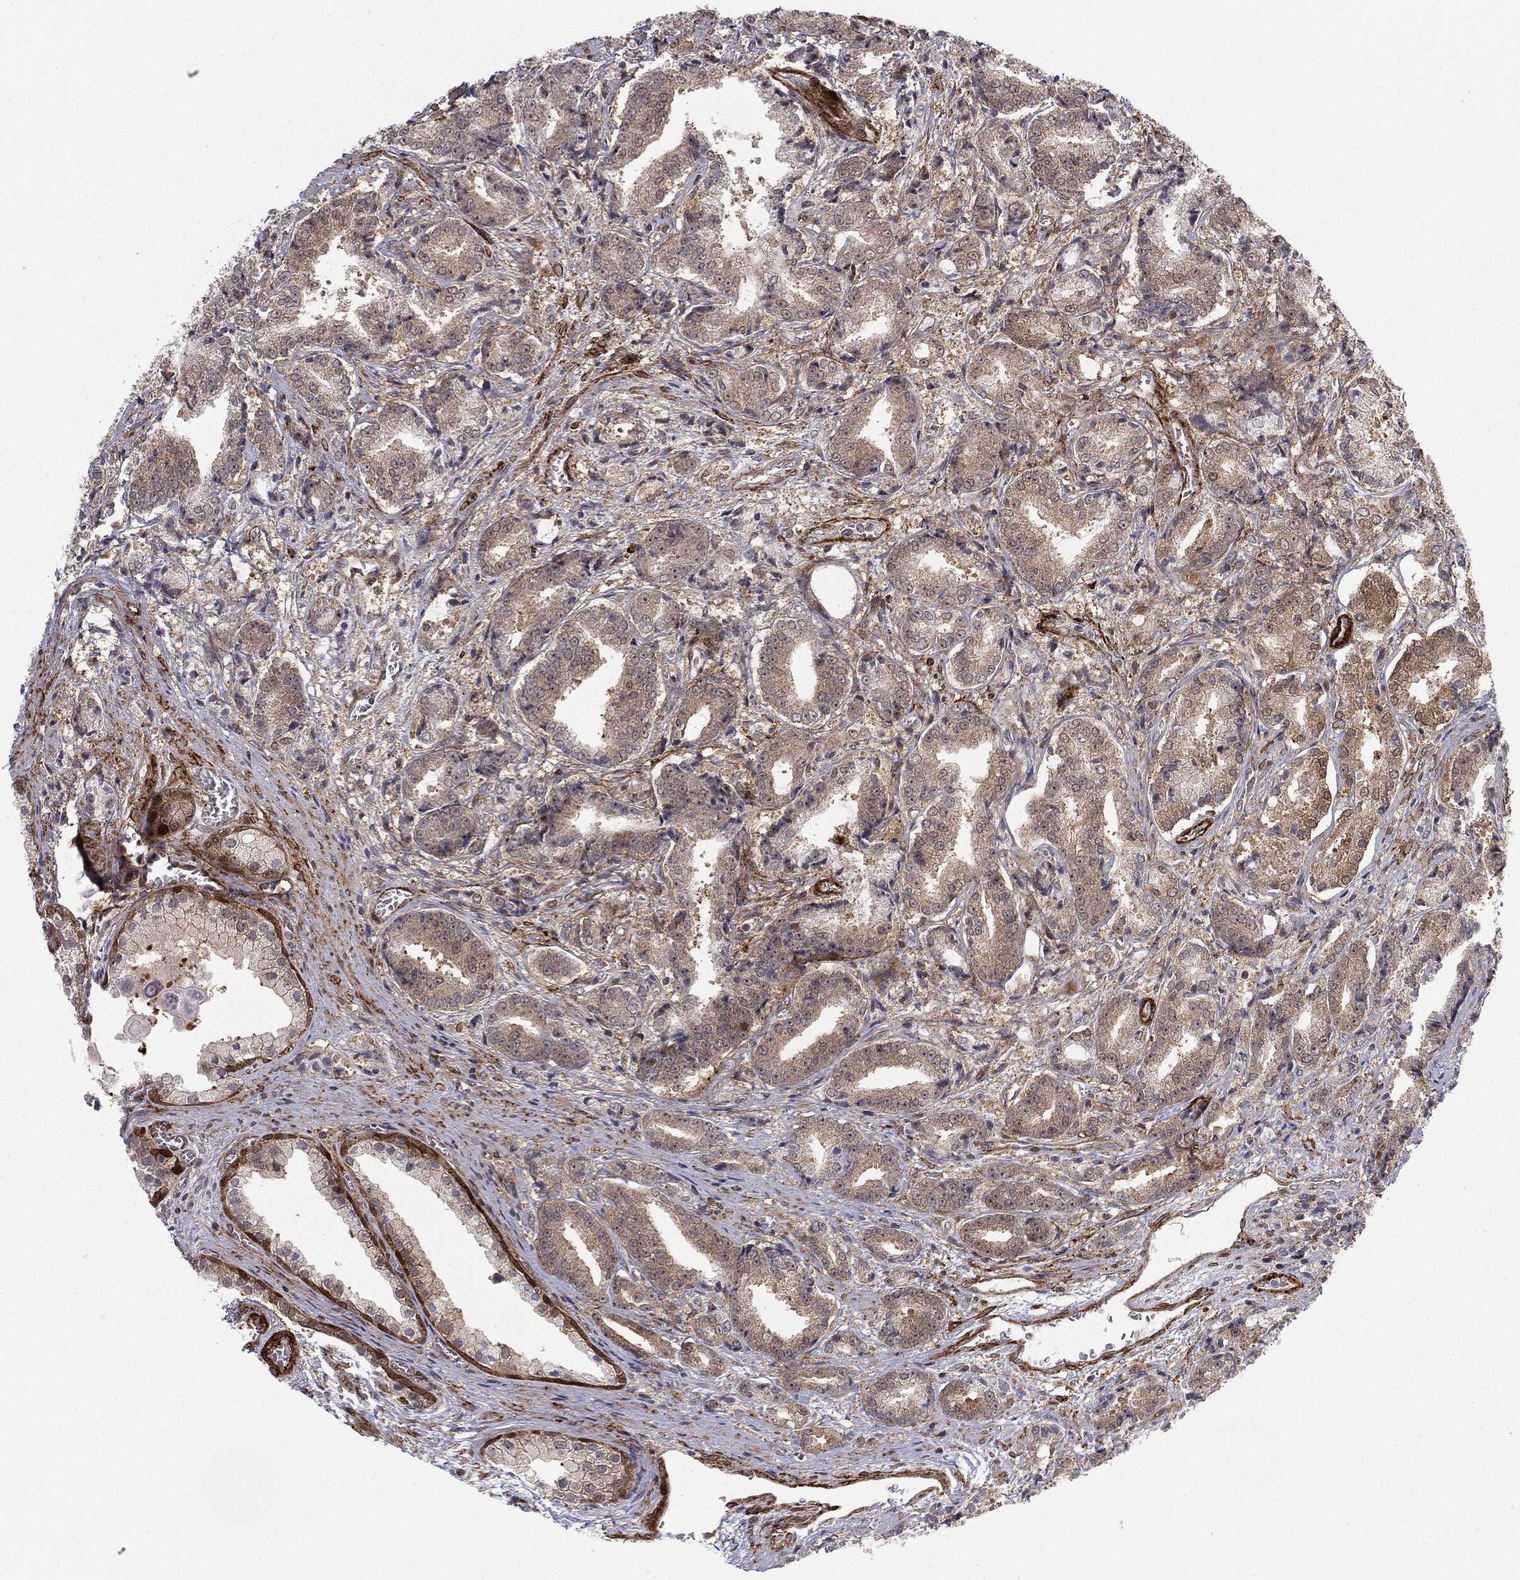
{"staining": {"intensity": "weak", "quantity": "<25%", "location": "cytoplasmic/membranous"}, "tissue": "prostate cancer", "cell_type": "Tumor cells", "image_type": "cancer", "snomed": [{"axis": "morphology", "description": "Adenocarcinoma, High grade"}, {"axis": "topography", "description": "Prostate and seminal vesicle, NOS"}], "caption": "This is an immunohistochemistry (IHC) micrograph of human prostate cancer. There is no positivity in tumor cells.", "gene": "PTEN", "patient": {"sex": "male", "age": 61}}